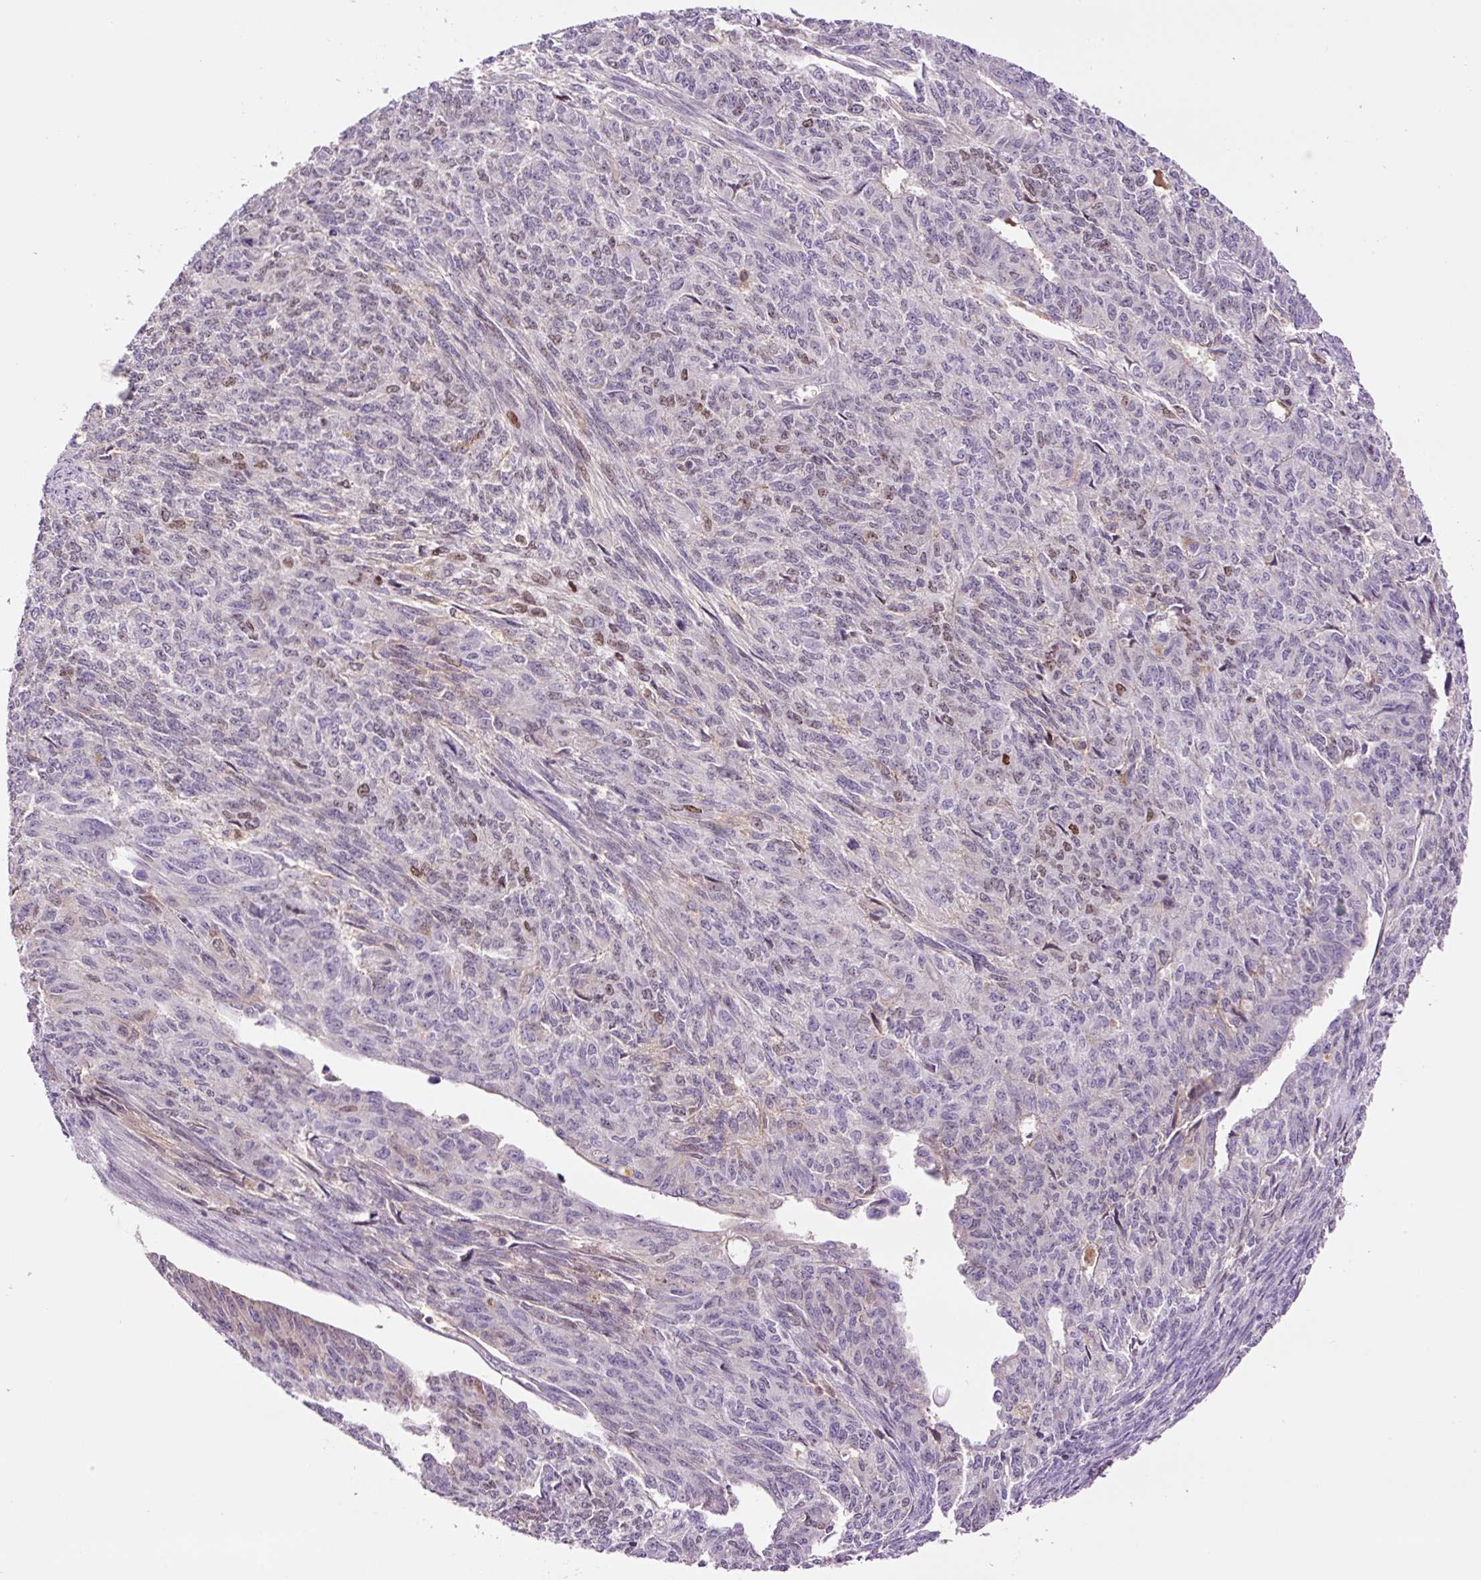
{"staining": {"intensity": "negative", "quantity": "none", "location": "none"}, "tissue": "endometrial cancer", "cell_type": "Tumor cells", "image_type": "cancer", "snomed": [{"axis": "morphology", "description": "Adenocarcinoma, NOS"}, {"axis": "topography", "description": "Endometrium"}], "caption": "This is a histopathology image of IHC staining of endometrial adenocarcinoma, which shows no expression in tumor cells. (Immunohistochemistry, brightfield microscopy, high magnification).", "gene": "DPPA4", "patient": {"sex": "female", "age": 32}}